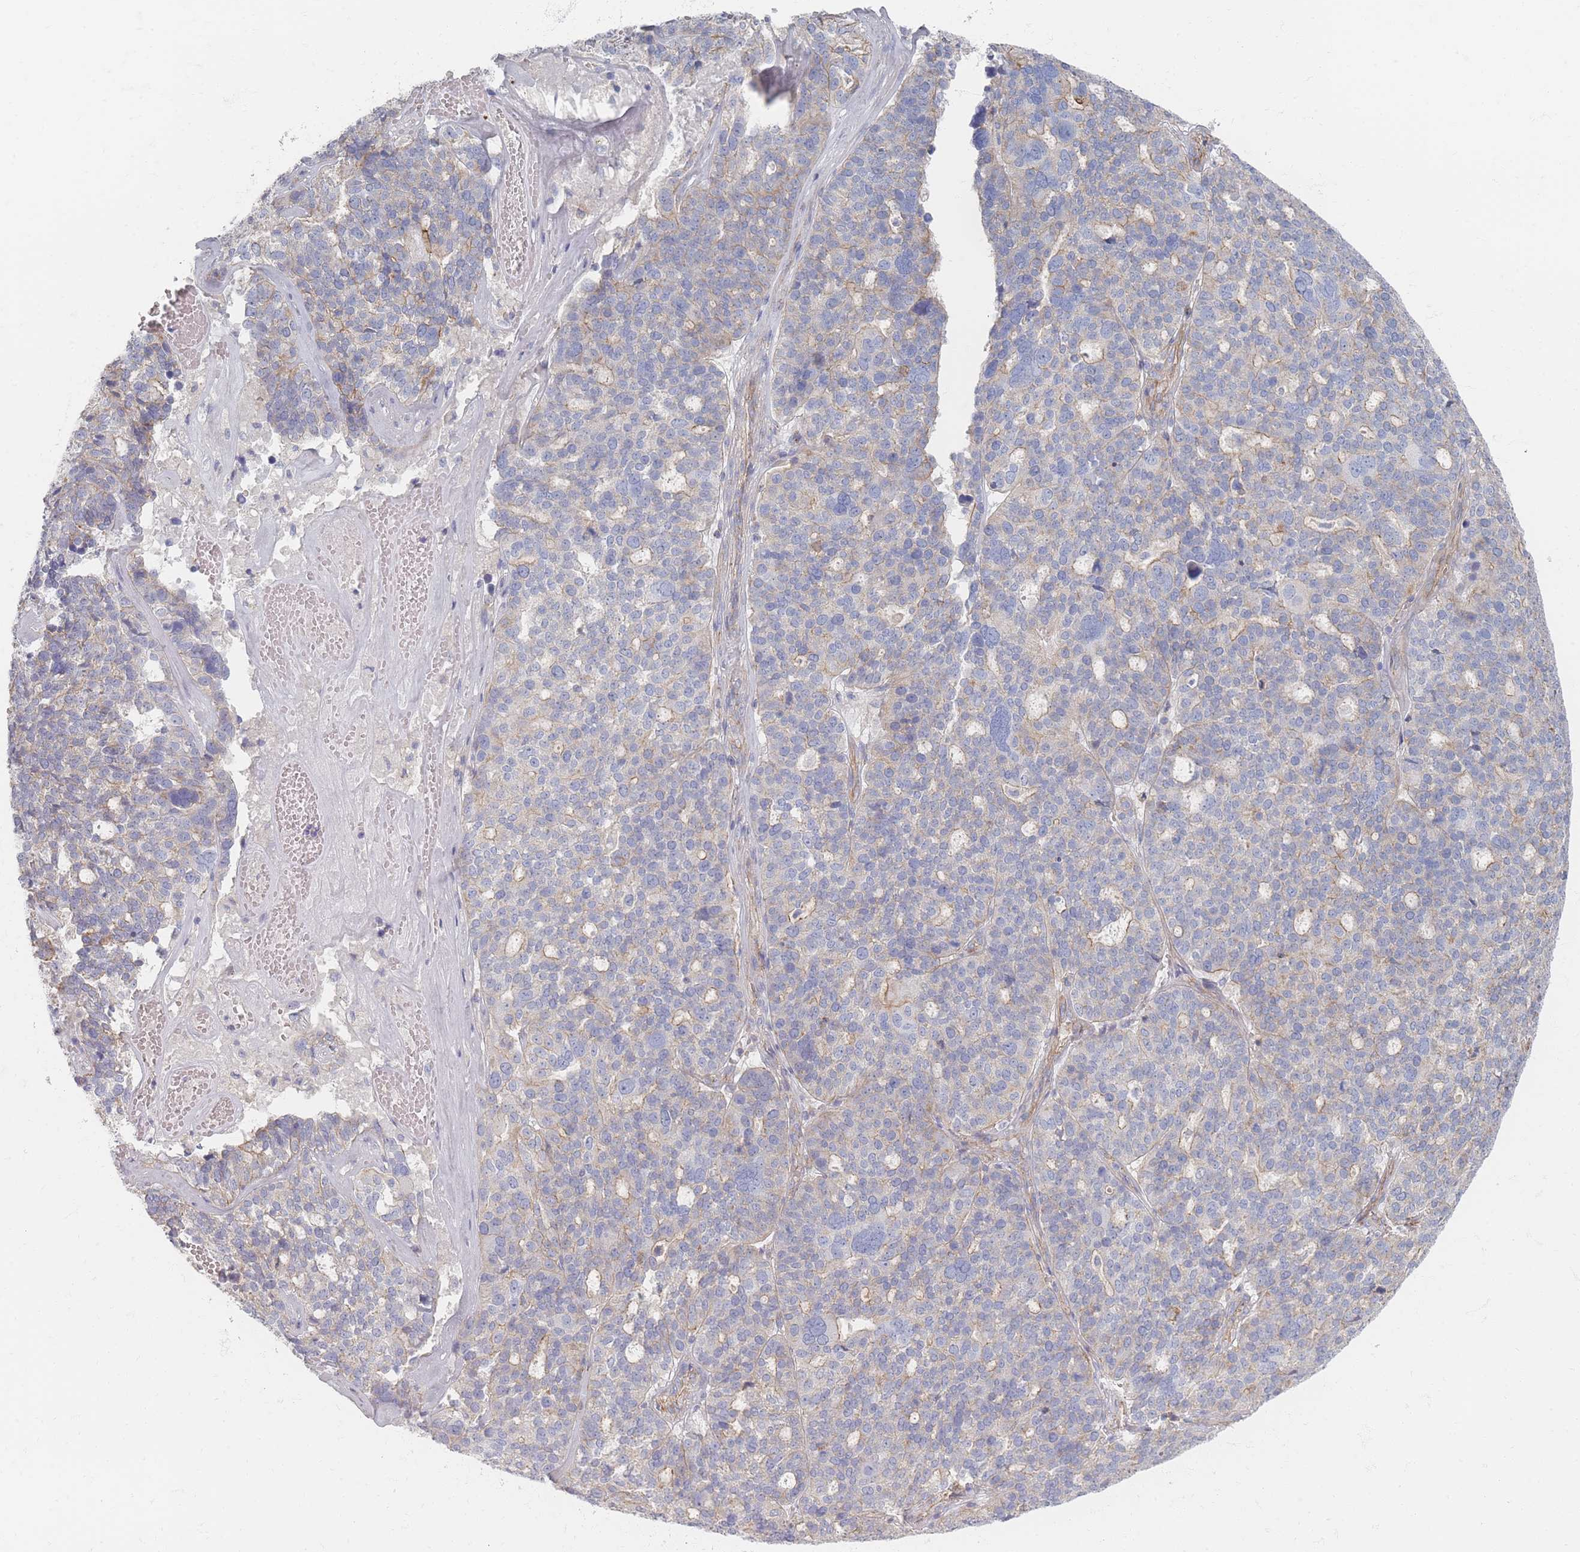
{"staining": {"intensity": "weak", "quantity": "<25%", "location": "cytoplasmic/membranous"}, "tissue": "ovarian cancer", "cell_type": "Tumor cells", "image_type": "cancer", "snomed": [{"axis": "morphology", "description": "Cystadenocarcinoma, serous, NOS"}, {"axis": "topography", "description": "Ovary"}], "caption": "High power microscopy histopathology image of an immunohistochemistry photomicrograph of ovarian serous cystadenocarcinoma, revealing no significant positivity in tumor cells.", "gene": "GNB1", "patient": {"sex": "female", "age": 59}}